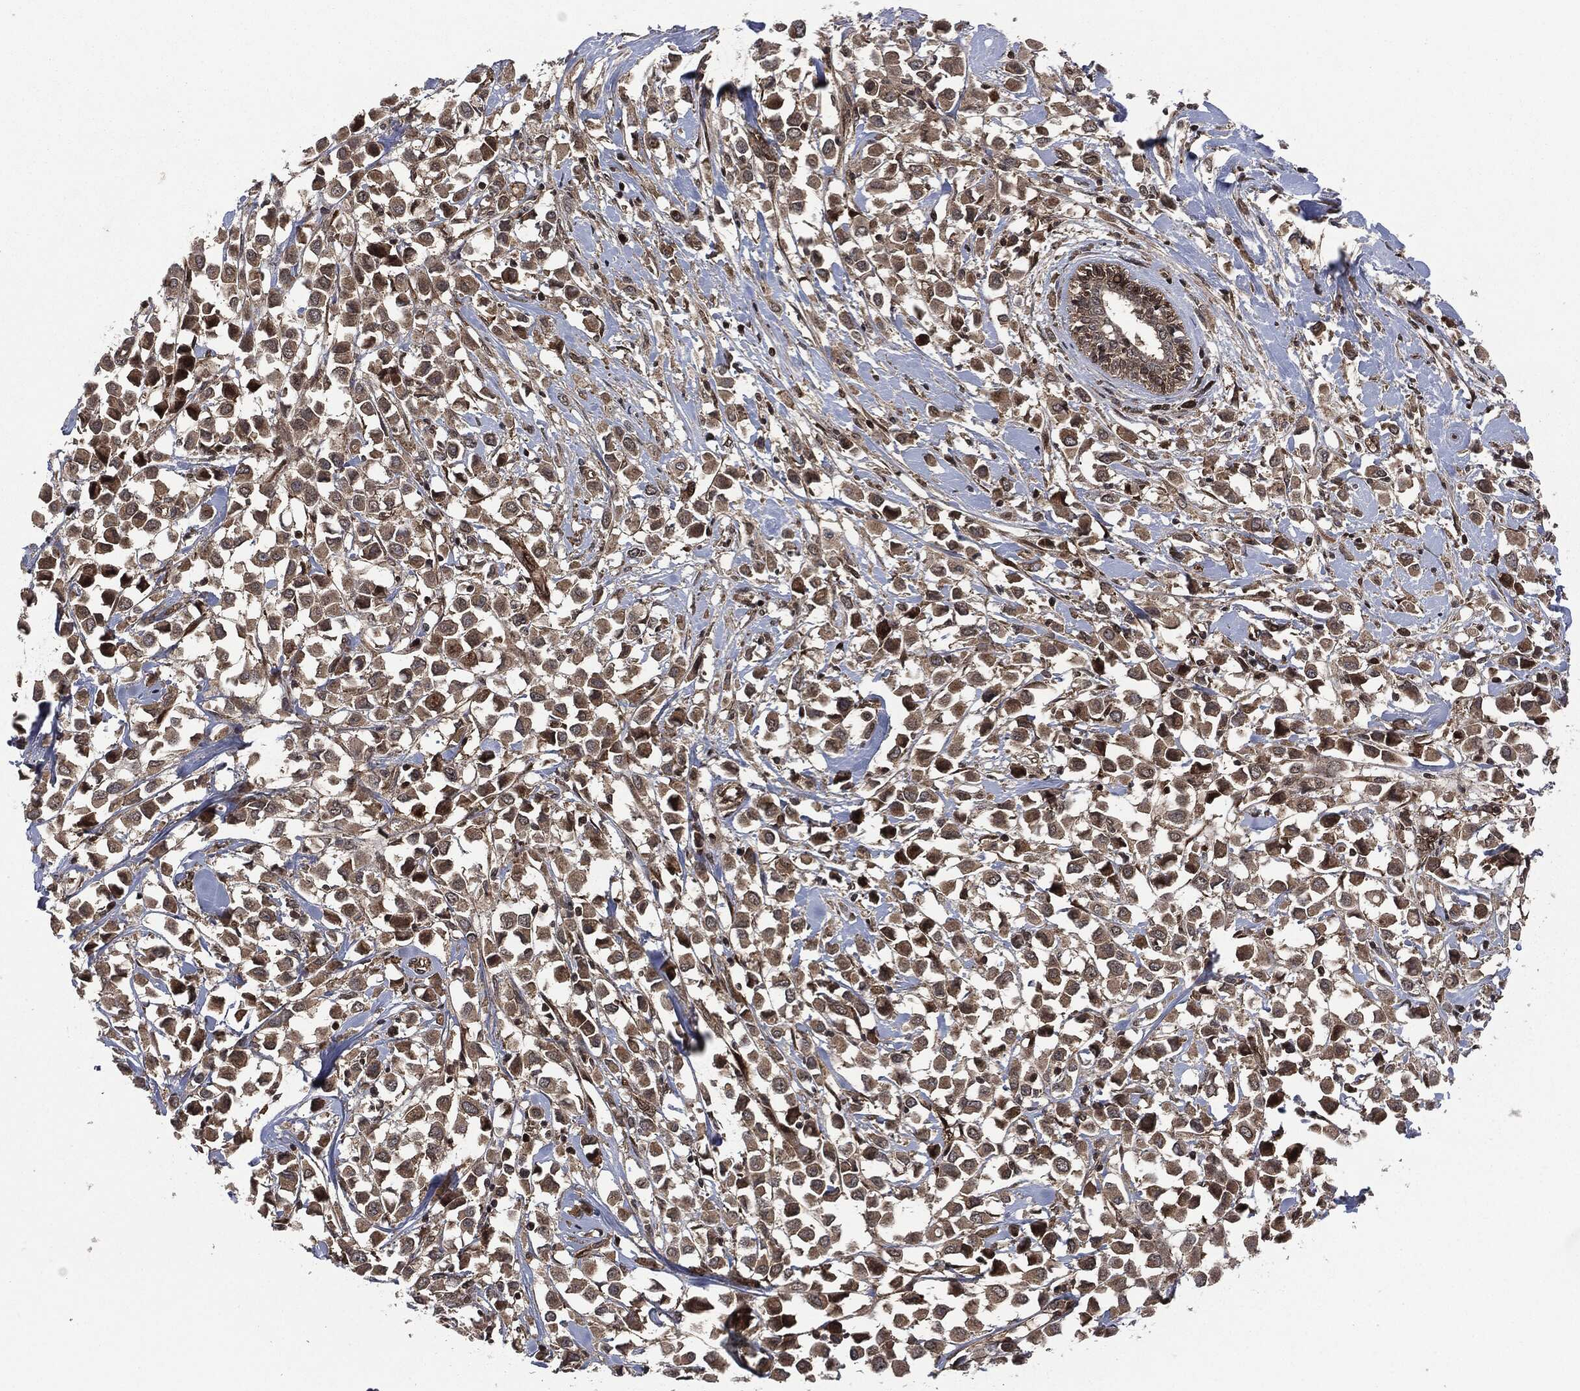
{"staining": {"intensity": "moderate", "quantity": ">75%", "location": "cytoplasmic/membranous"}, "tissue": "breast cancer", "cell_type": "Tumor cells", "image_type": "cancer", "snomed": [{"axis": "morphology", "description": "Duct carcinoma"}, {"axis": "topography", "description": "Breast"}], "caption": "Breast cancer (infiltrating ductal carcinoma) stained with immunohistochemistry exhibits moderate cytoplasmic/membranous expression in about >75% of tumor cells.", "gene": "HRAS", "patient": {"sex": "female", "age": 61}}